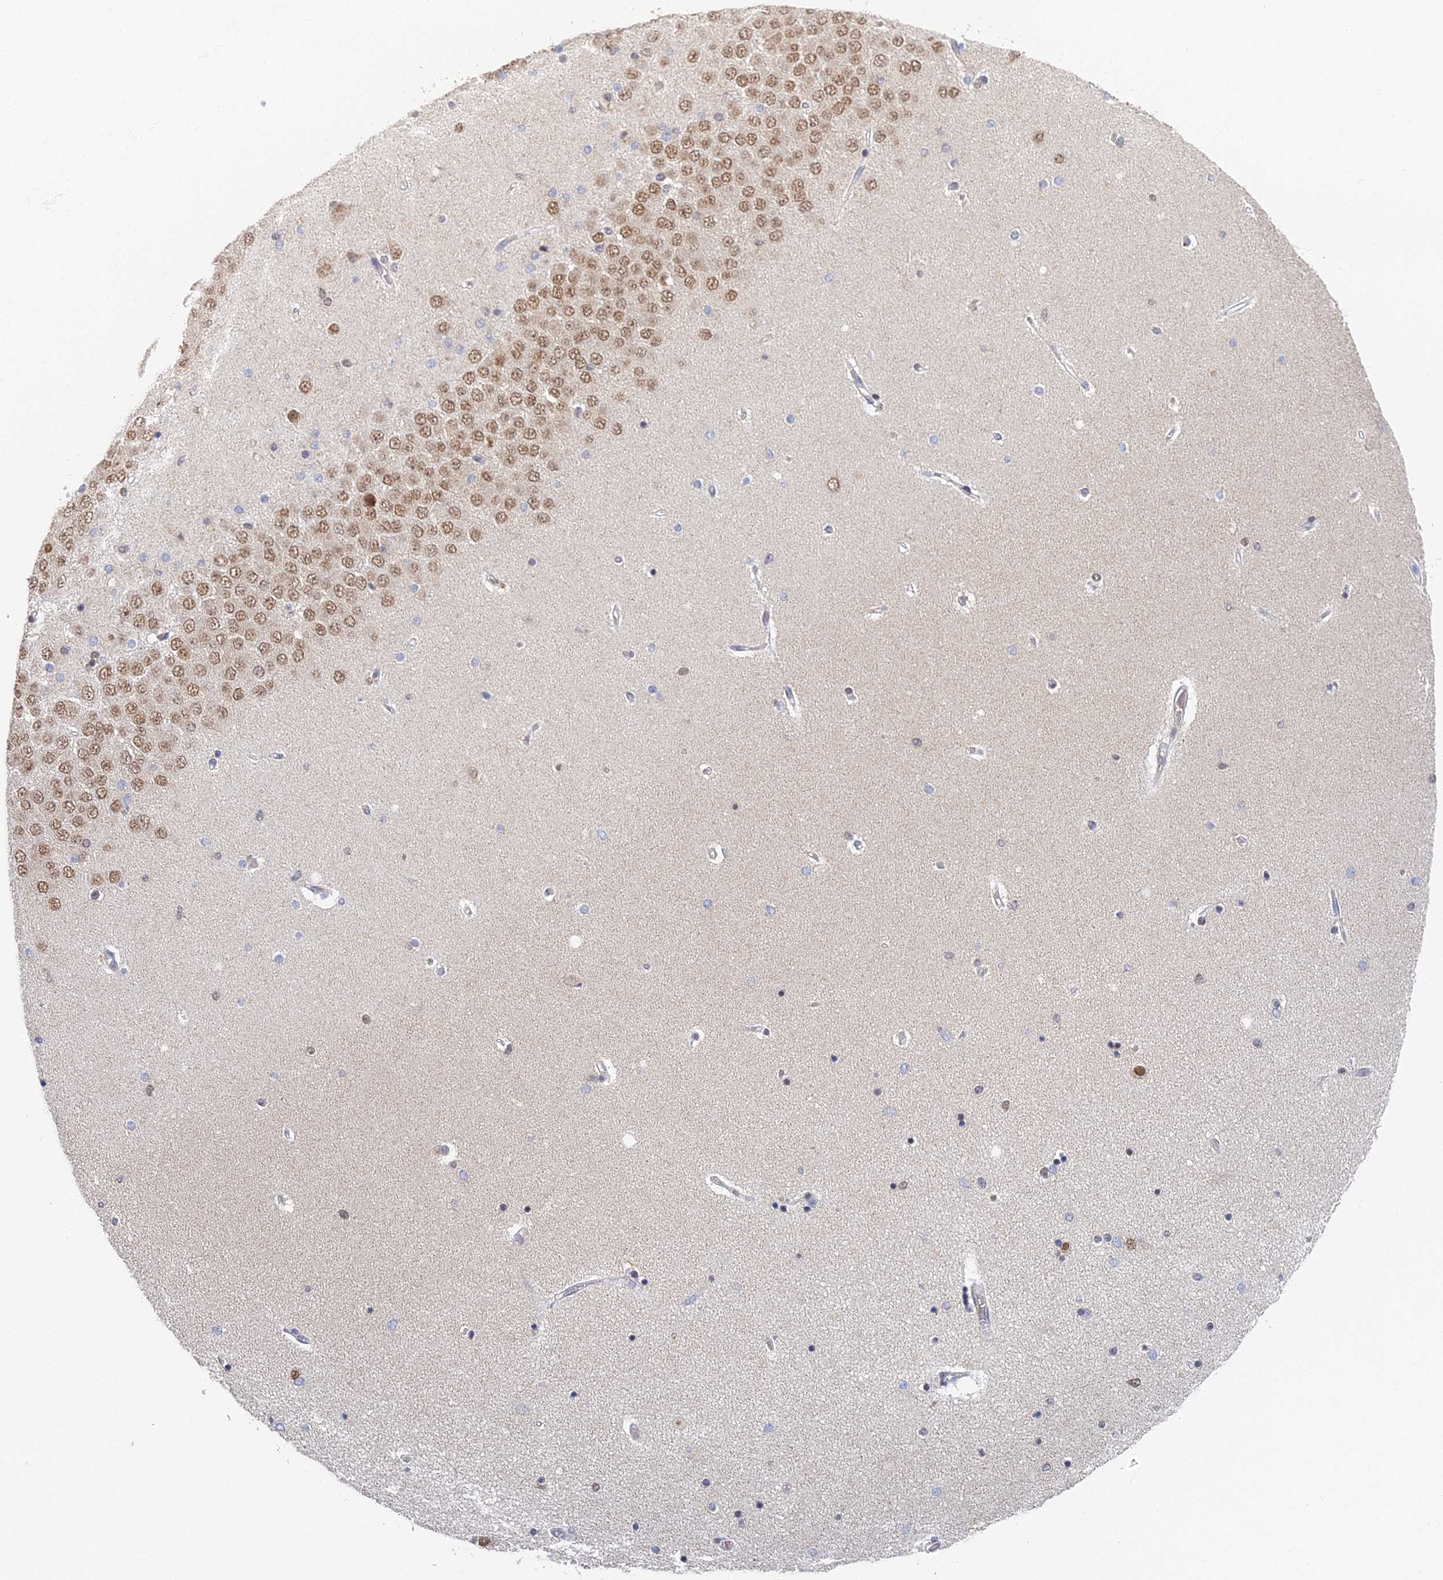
{"staining": {"intensity": "negative", "quantity": "none", "location": "none"}, "tissue": "hippocampus", "cell_type": "Glial cells", "image_type": "normal", "snomed": [{"axis": "morphology", "description": "Normal tissue, NOS"}, {"axis": "topography", "description": "Hippocampus"}], "caption": "IHC photomicrograph of unremarkable human hippocampus stained for a protein (brown), which exhibits no staining in glial cells.", "gene": "GPATCH1", "patient": {"sex": "female", "age": 54}}